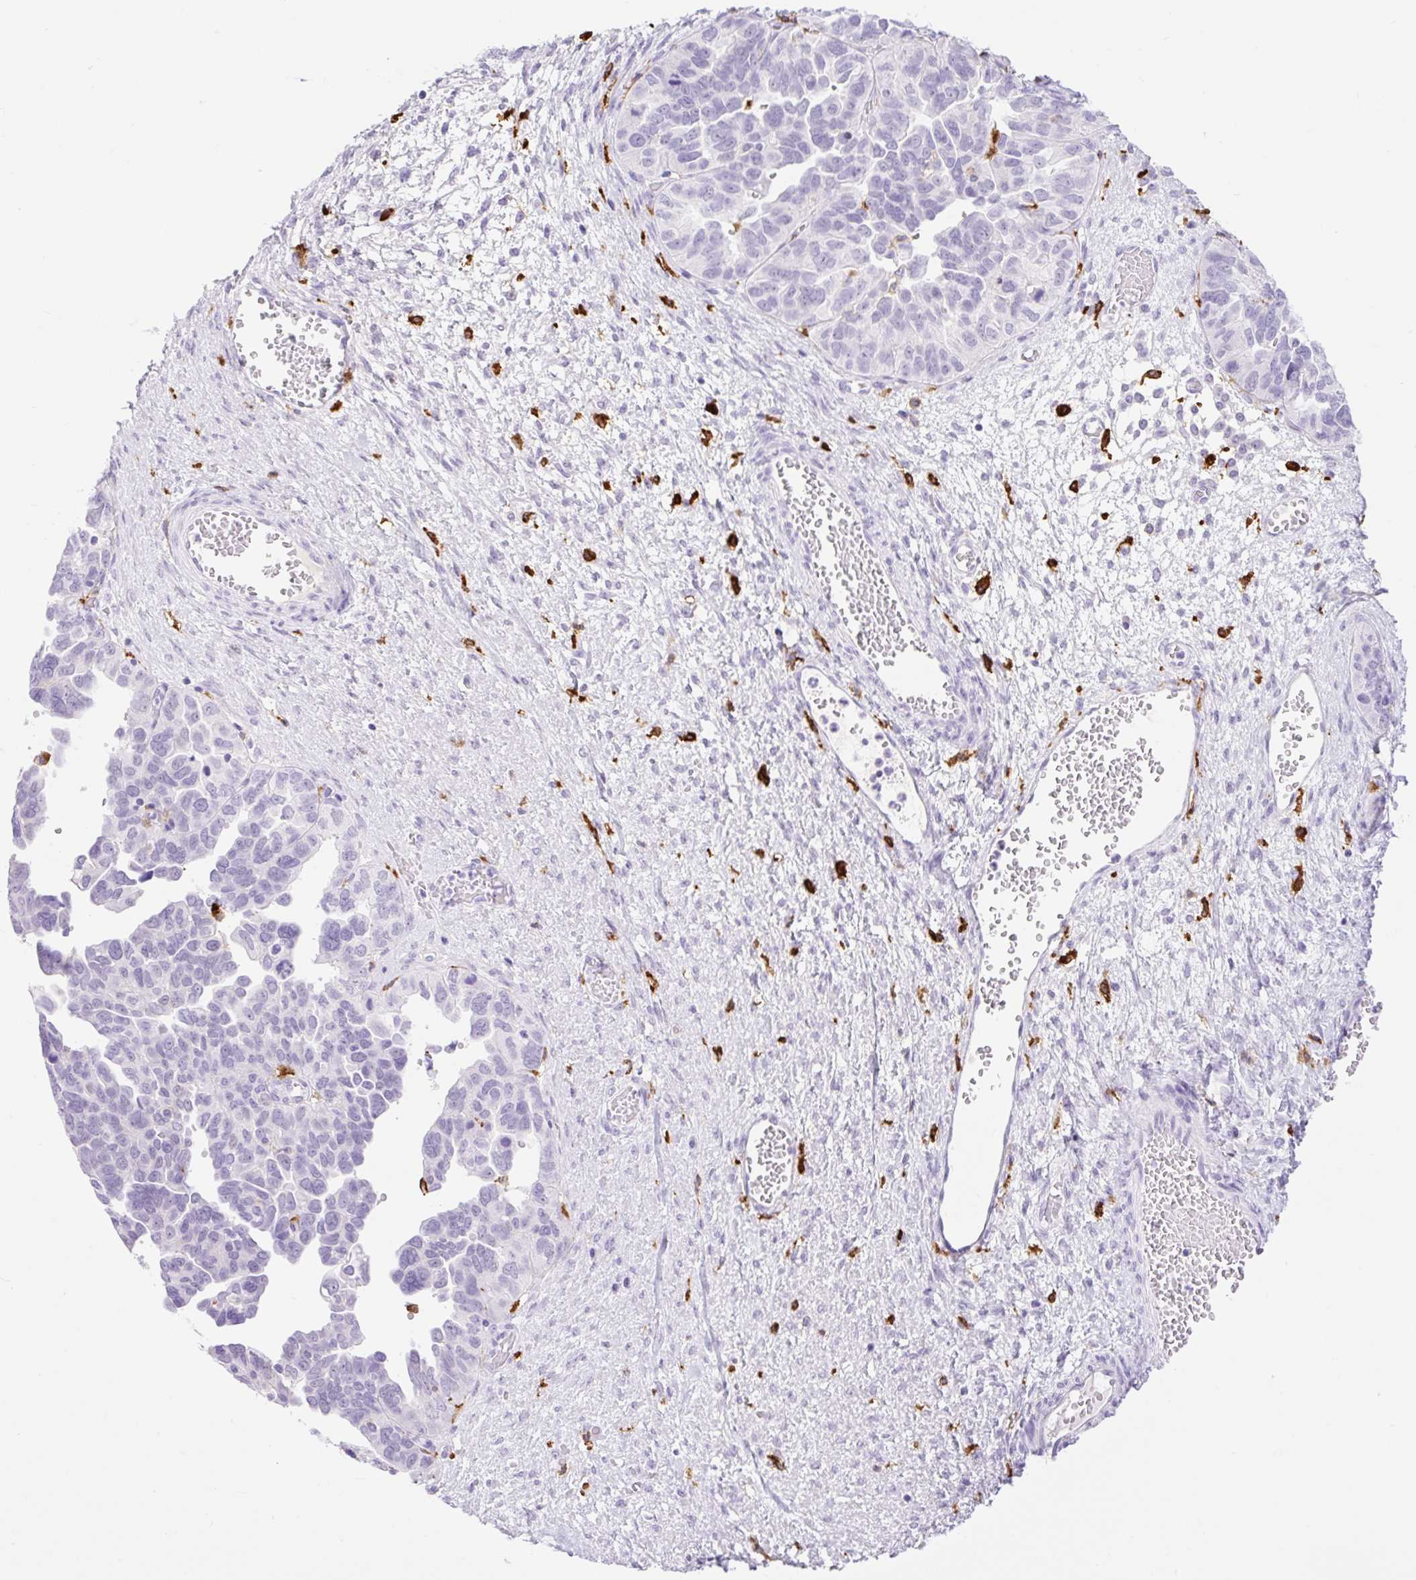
{"staining": {"intensity": "negative", "quantity": "none", "location": "none"}, "tissue": "ovarian cancer", "cell_type": "Tumor cells", "image_type": "cancer", "snomed": [{"axis": "morphology", "description": "Cystadenocarcinoma, serous, NOS"}, {"axis": "topography", "description": "Ovary"}], "caption": "There is no significant staining in tumor cells of ovarian serous cystadenocarcinoma. The staining is performed using DAB (3,3'-diaminobenzidine) brown chromogen with nuclei counter-stained in using hematoxylin.", "gene": "SIGLEC1", "patient": {"sex": "female", "age": 64}}